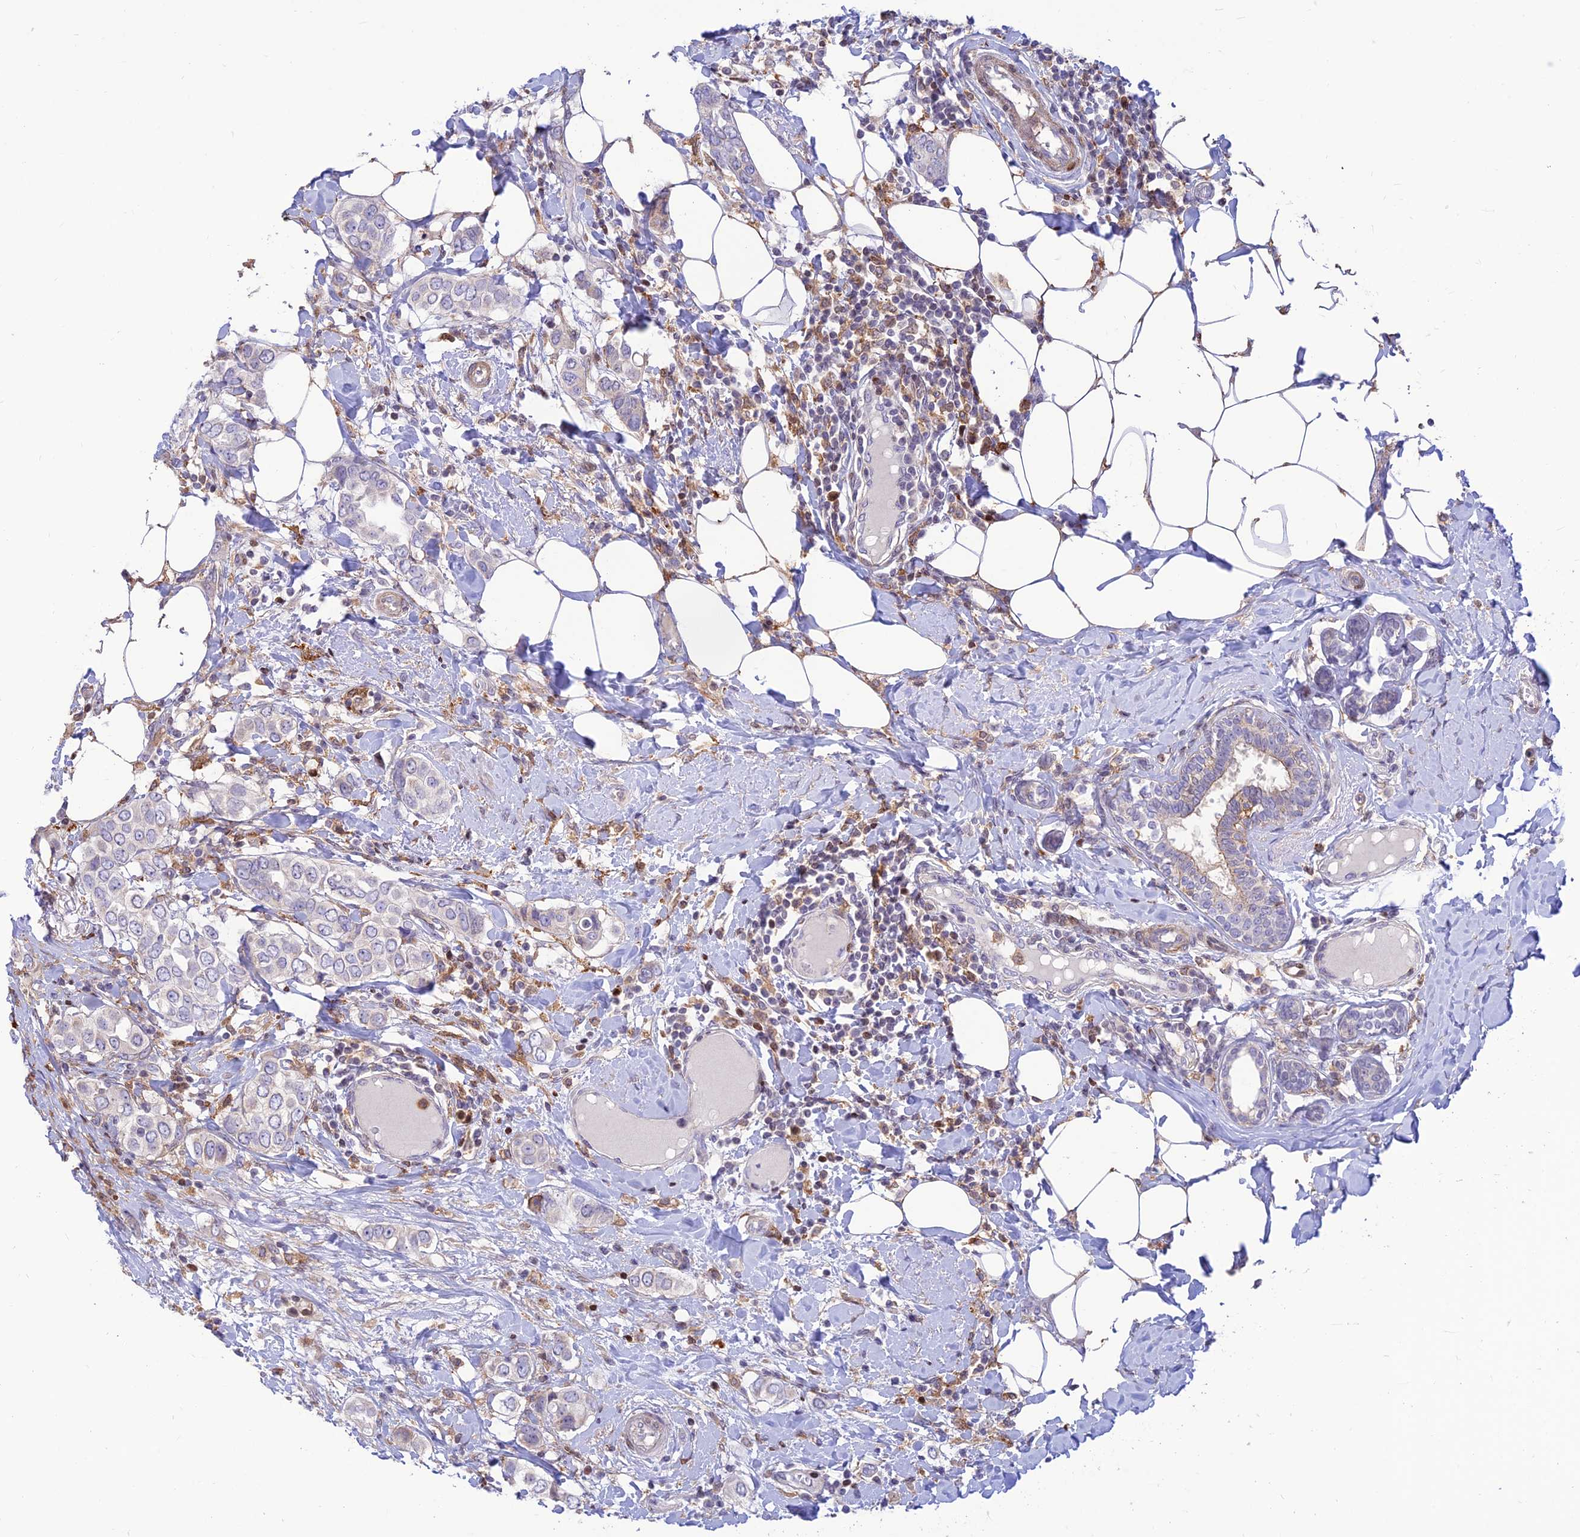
{"staining": {"intensity": "negative", "quantity": "none", "location": "none"}, "tissue": "breast cancer", "cell_type": "Tumor cells", "image_type": "cancer", "snomed": [{"axis": "morphology", "description": "Lobular carcinoma"}, {"axis": "topography", "description": "Breast"}], "caption": "This is a histopathology image of immunohistochemistry (IHC) staining of breast cancer (lobular carcinoma), which shows no staining in tumor cells.", "gene": "FAM186B", "patient": {"sex": "female", "age": 51}}